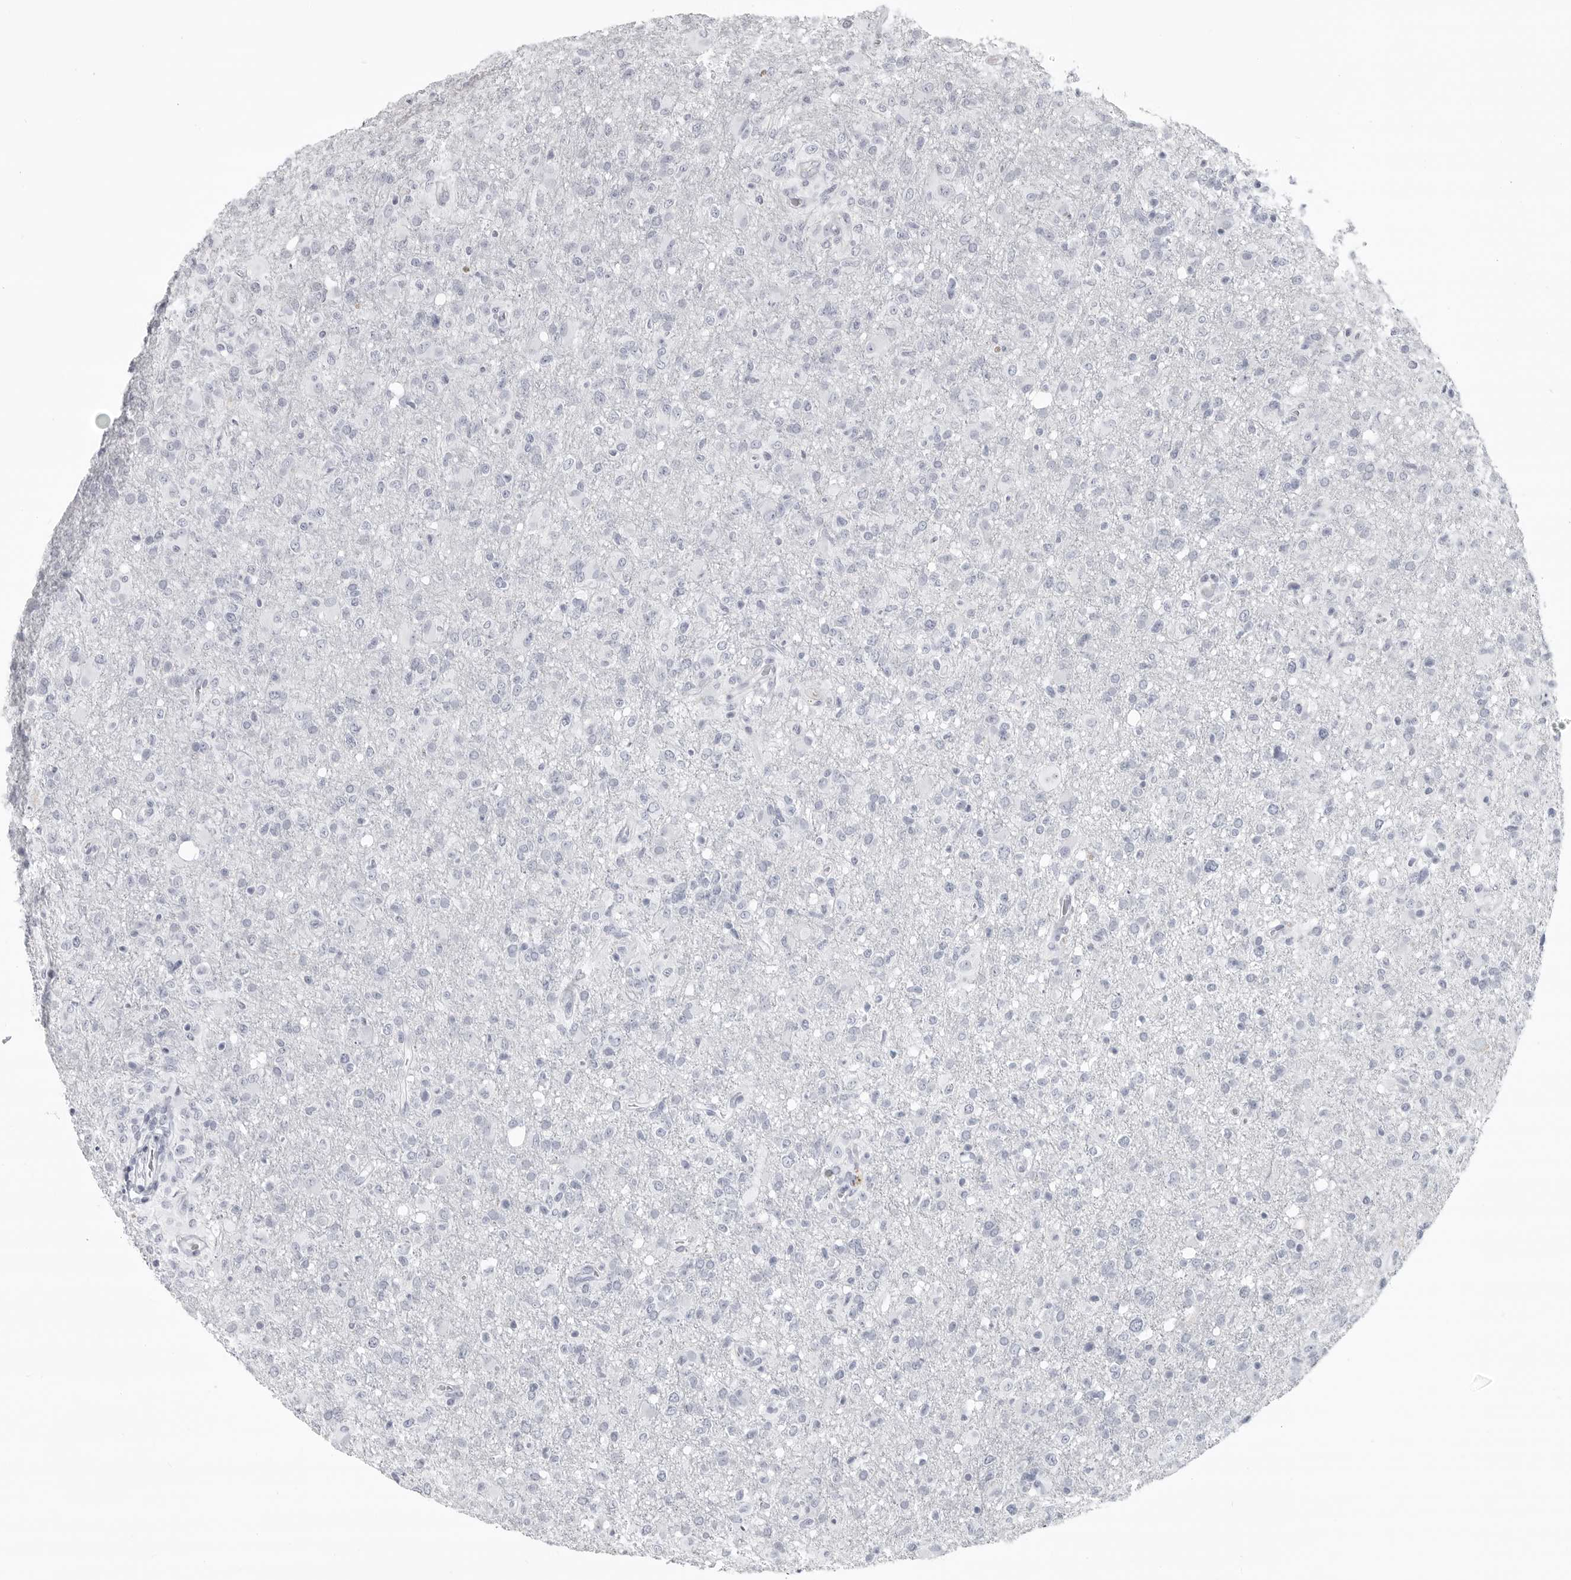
{"staining": {"intensity": "negative", "quantity": "none", "location": "none"}, "tissue": "glioma", "cell_type": "Tumor cells", "image_type": "cancer", "snomed": [{"axis": "morphology", "description": "Glioma, malignant, High grade"}, {"axis": "topography", "description": "Brain"}], "caption": "This is a micrograph of immunohistochemistry (IHC) staining of glioma, which shows no staining in tumor cells.", "gene": "LY6D", "patient": {"sex": "female", "age": 57}}